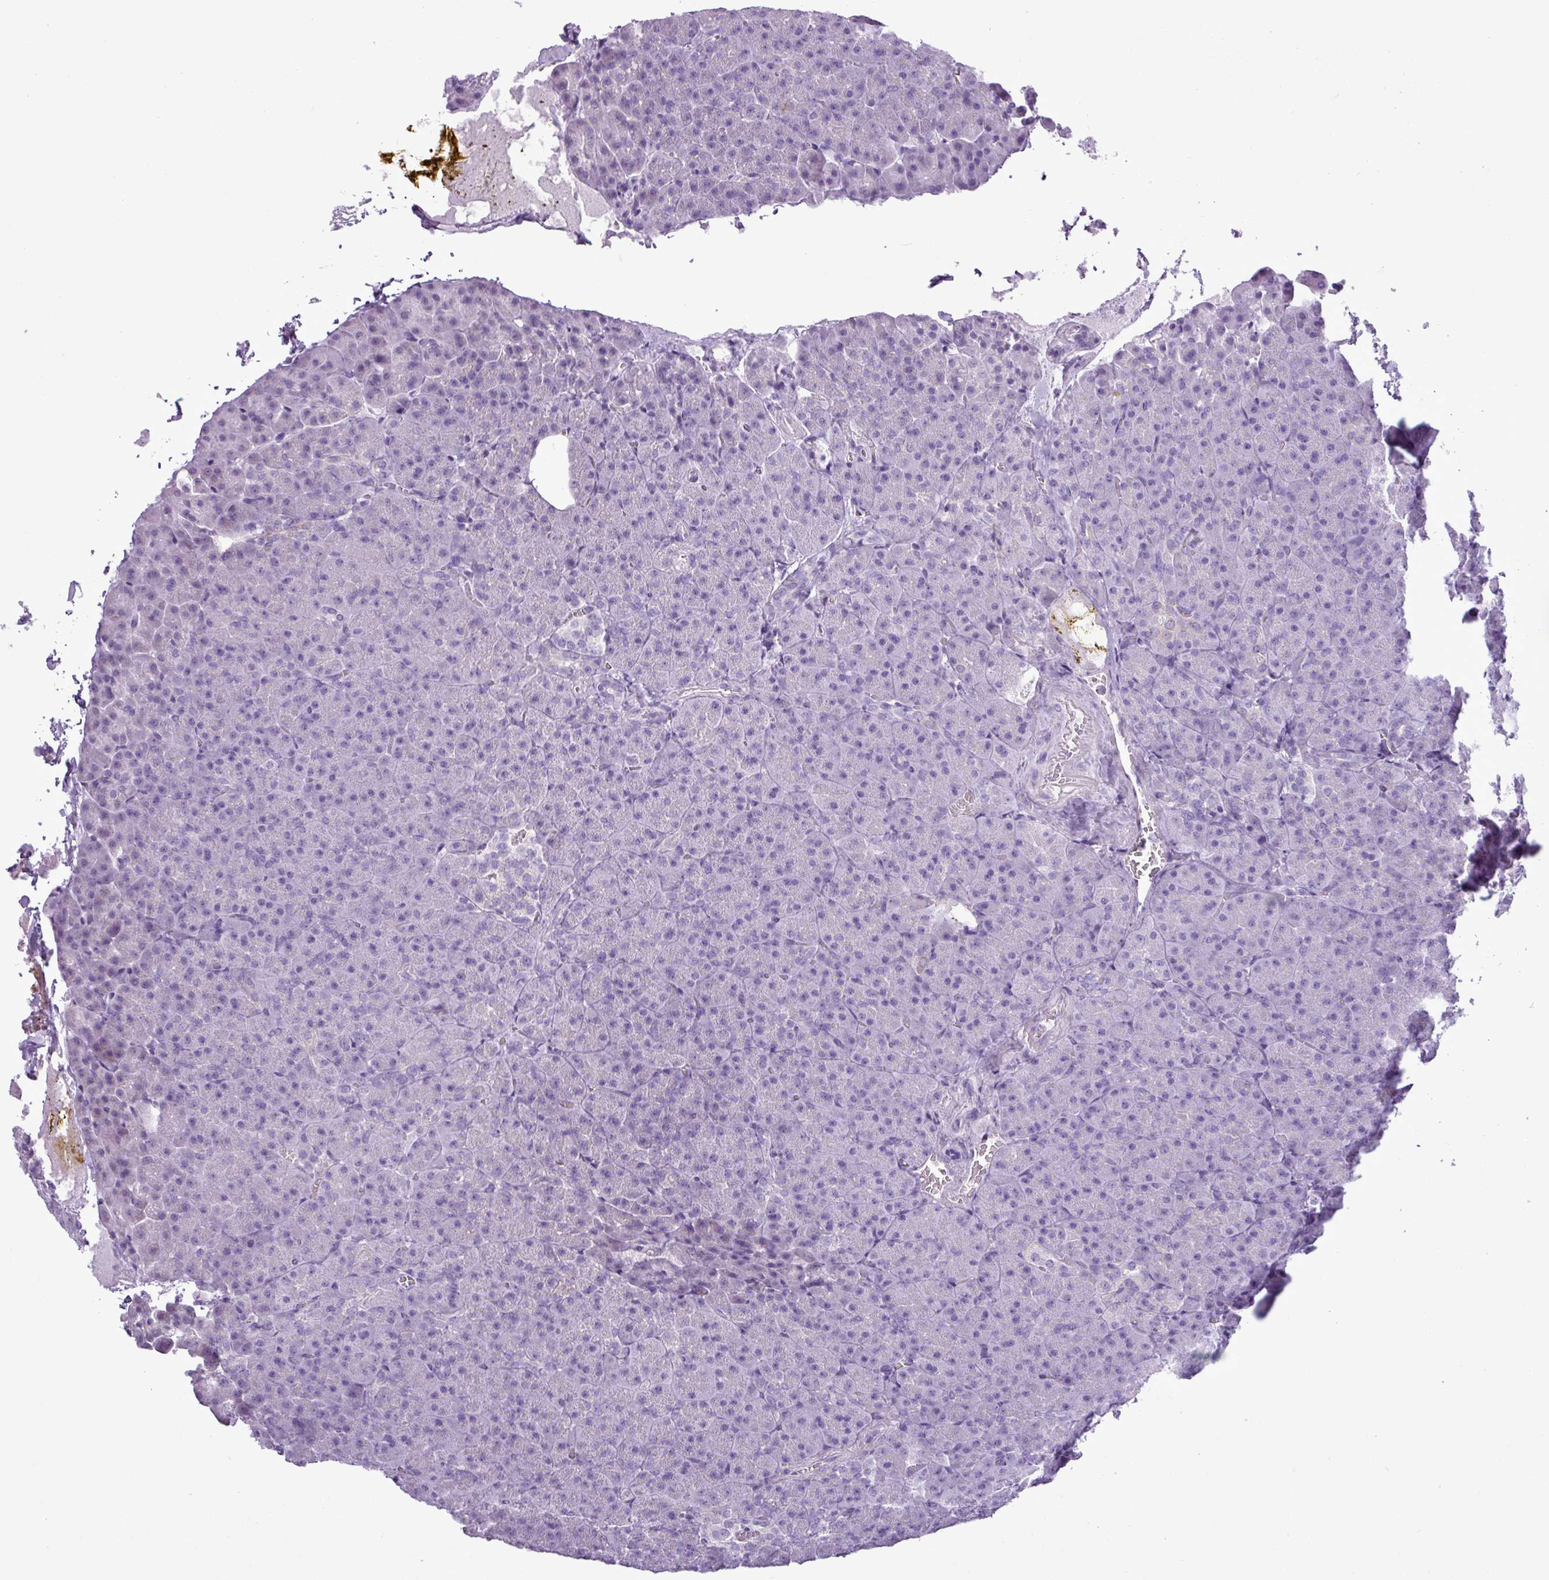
{"staining": {"intensity": "negative", "quantity": "none", "location": "none"}, "tissue": "pancreas", "cell_type": "Exocrine glandular cells", "image_type": "normal", "snomed": [{"axis": "morphology", "description": "Normal tissue, NOS"}, {"axis": "topography", "description": "Pancreas"}], "caption": "Photomicrograph shows no significant protein positivity in exocrine glandular cells of normal pancreas. Brightfield microscopy of IHC stained with DAB (3,3'-diaminobenzidine) (brown) and hematoxylin (blue), captured at high magnification.", "gene": "ALDH3A1", "patient": {"sex": "female", "age": 74}}